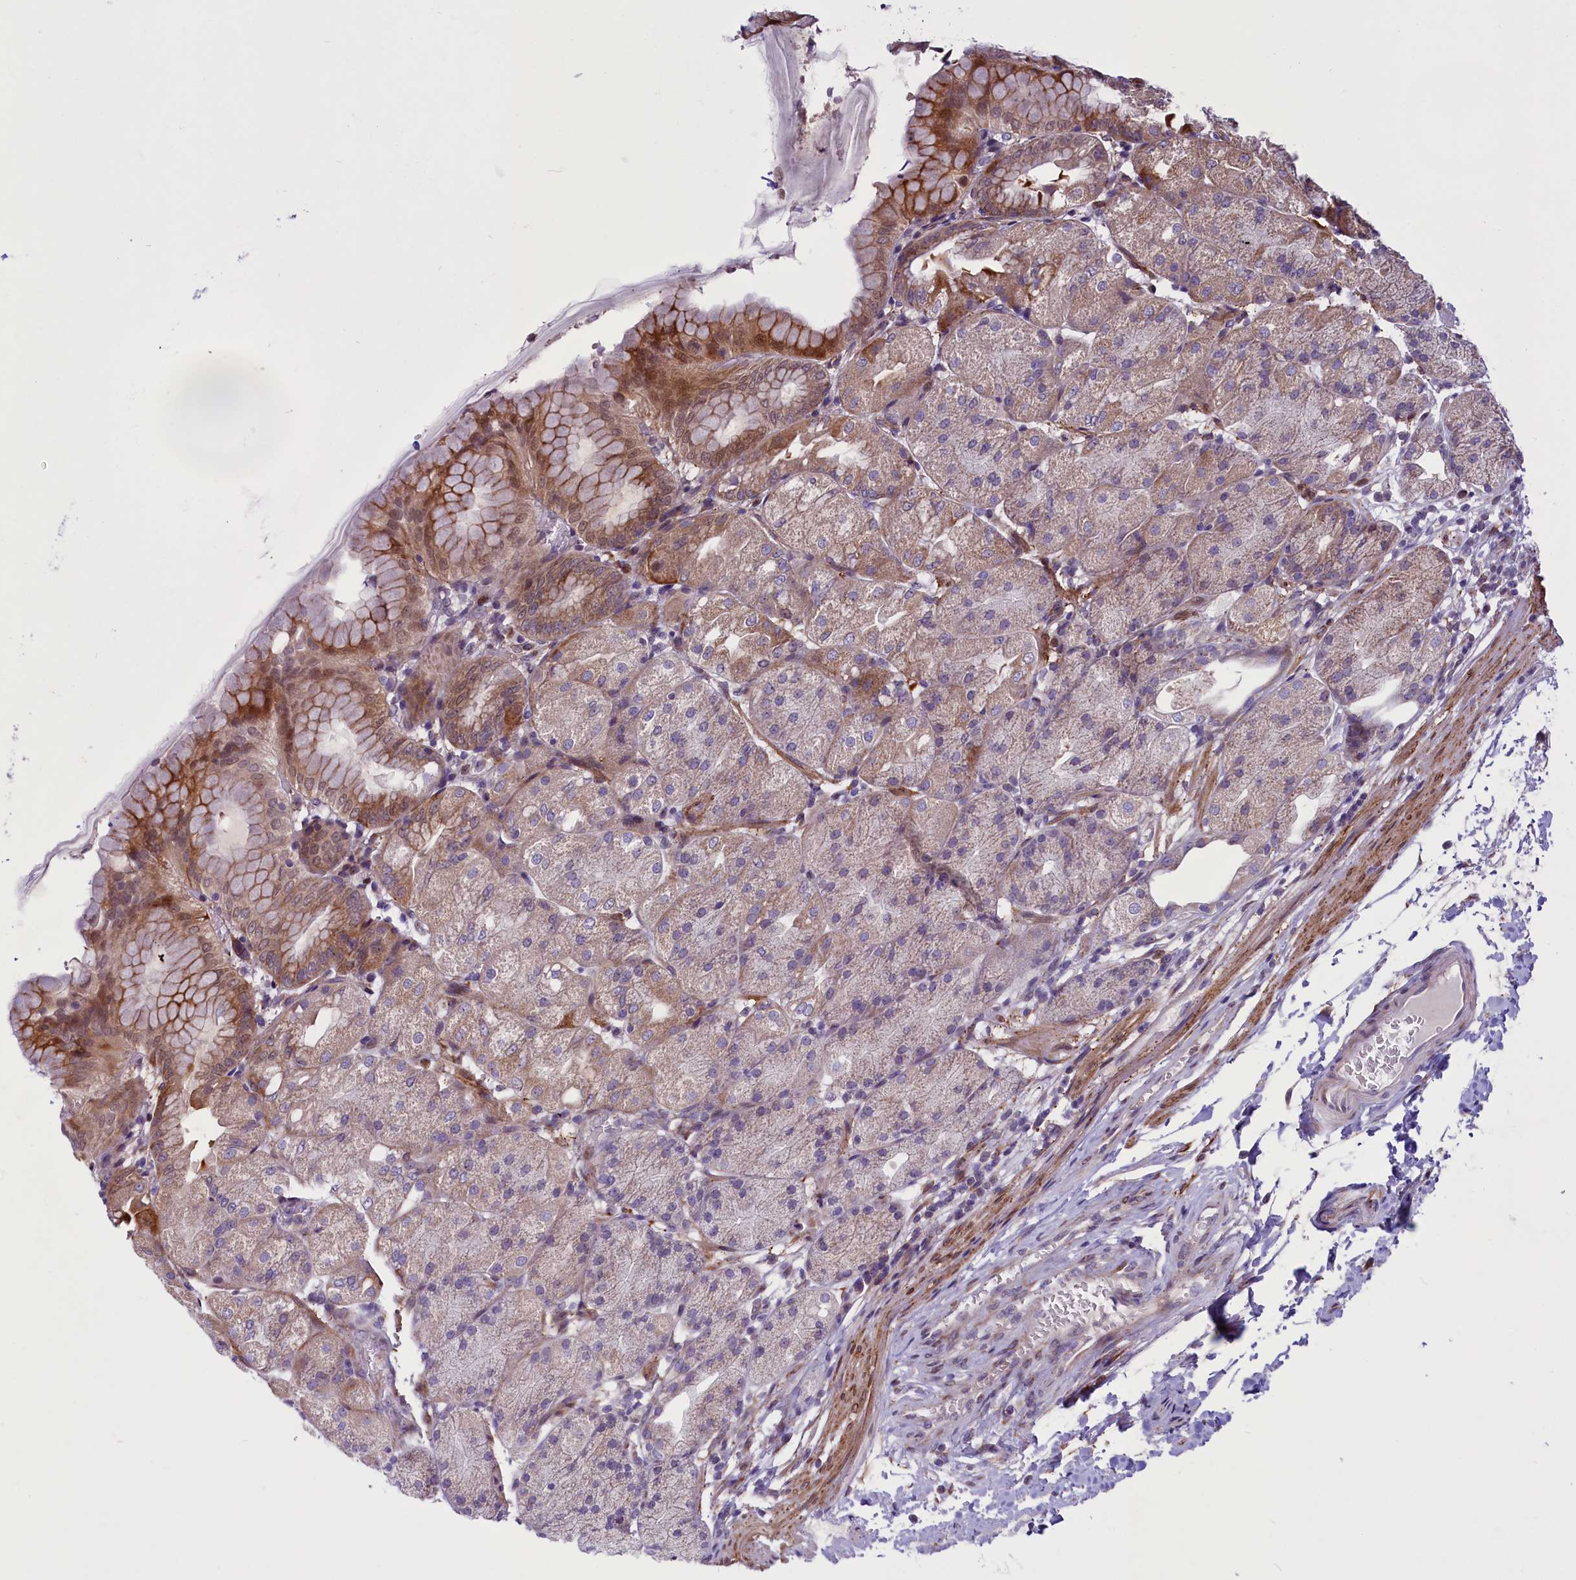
{"staining": {"intensity": "moderate", "quantity": "25%-75%", "location": "cytoplasmic/membranous"}, "tissue": "stomach", "cell_type": "Glandular cells", "image_type": "normal", "snomed": [{"axis": "morphology", "description": "Normal tissue, NOS"}, {"axis": "topography", "description": "Stomach, upper"}, {"axis": "topography", "description": "Stomach, lower"}], "caption": "Protein expression analysis of normal stomach displays moderate cytoplasmic/membranous expression in approximately 25%-75% of glandular cells. The staining was performed using DAB (3,3'-diaminobenzidine) to visualize the protein expression in brown, while the nuclei were stained in blue with hematoxylin (Magnification: 20x).", "gene": "MIEF2", "patient": {"sex": "male", "age": 62}}